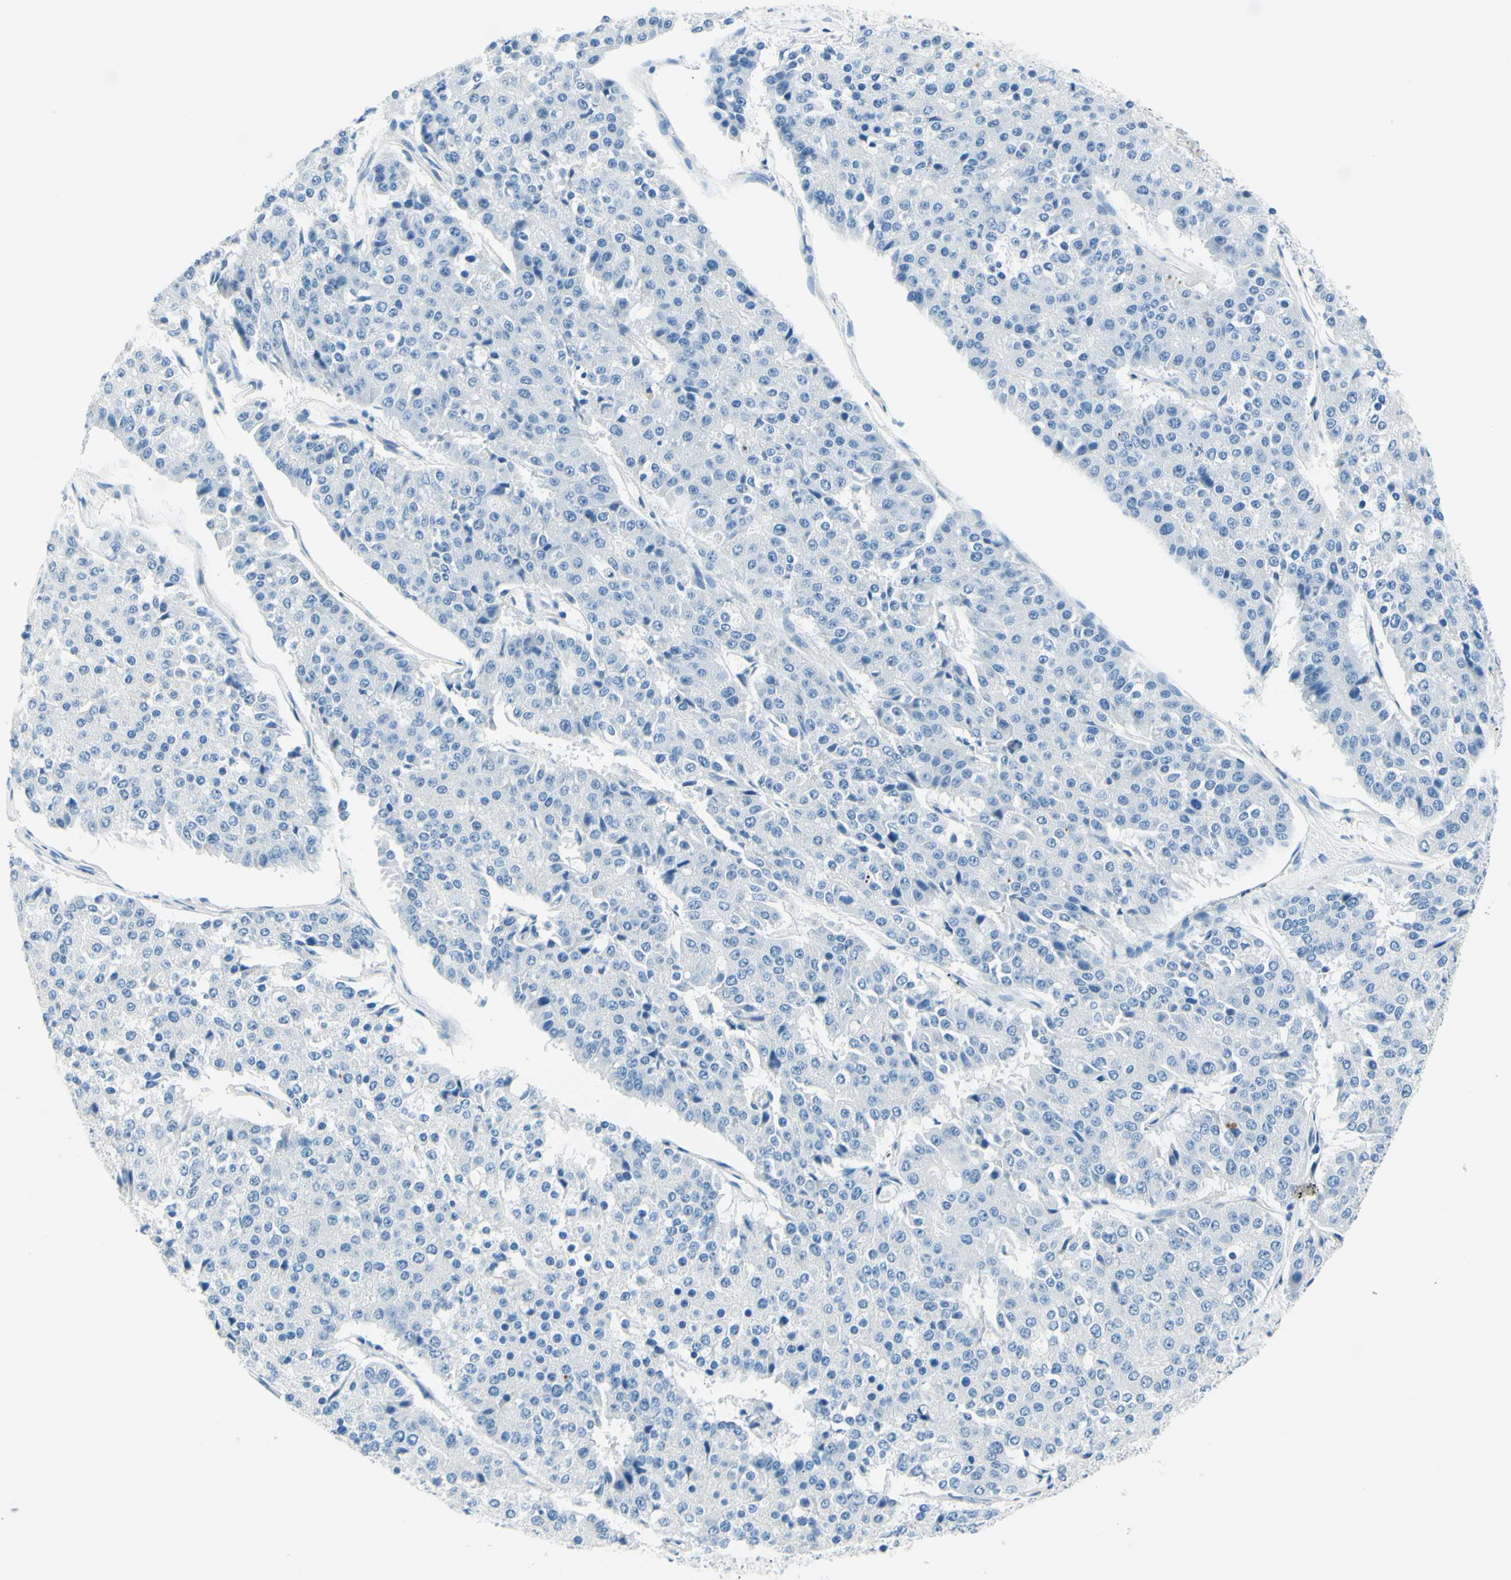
{"staining": {"intensity": "negative", "quantity": "none", "location": "none"}, "tissue": "pancreatic cancer", "cell_type": "Tumor cells", "image_type": "cancer", "snomed": [{"axis": "morphology", "description": "Adenocarcinoma, NOS"}, {"axis": "topography", "description": "Pancreas"}], "caption": "There is no significant staining in tumor cells of pancreatic cancer.", "gene": "PASD1", "patient": {"sex": "male", "age": 50}}